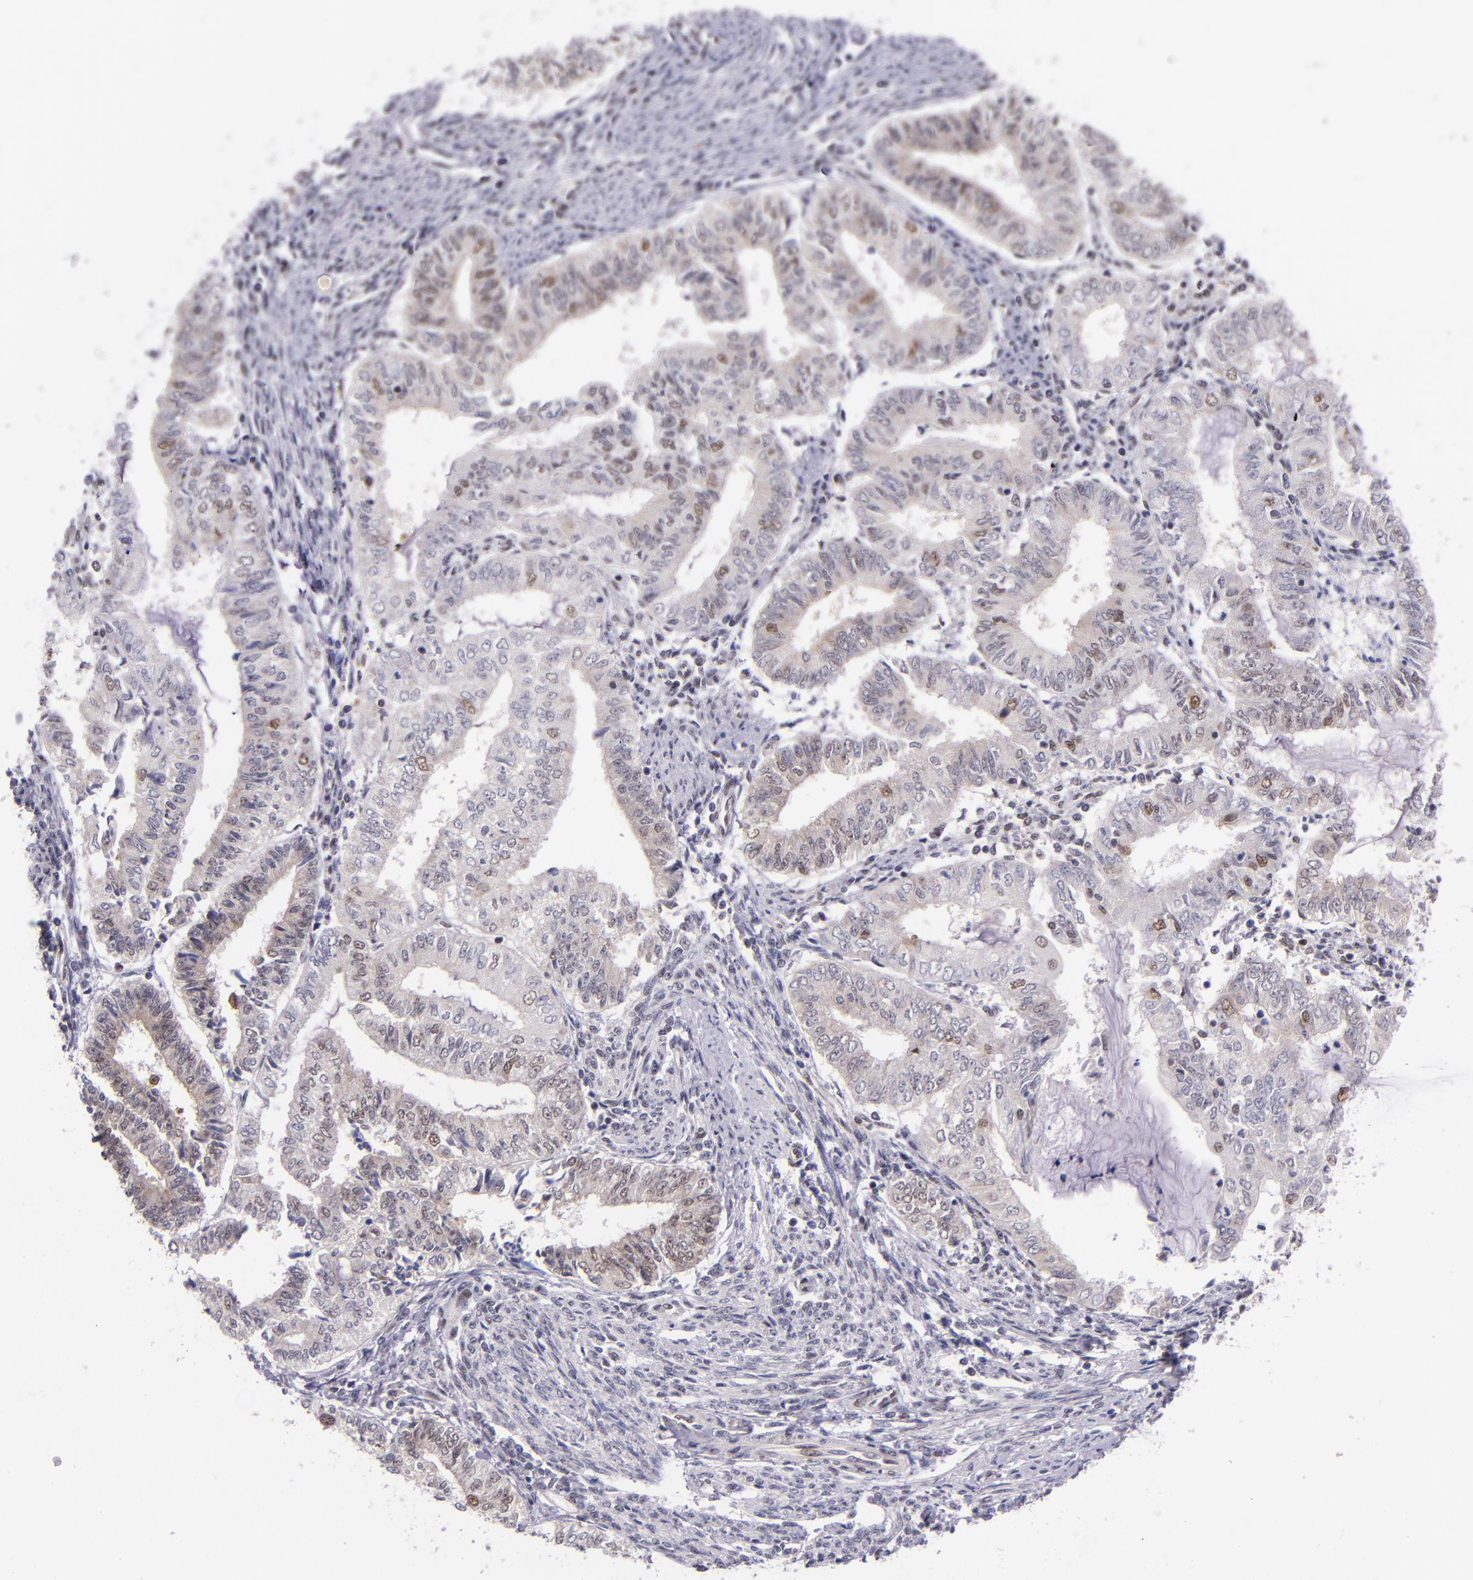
{"staining": {"intensity": "weak", "quantity": "25%-75%", "location": "nuclear"}, "tissue": "endometrial cancer", "cell_type": "Tumor cells", "image_type": "cancer", "snomed": [{"axis": "morphology", "description": "Adenocarcinoma, NOS"}, {"axis": "topography", "description": "Endometrium"}], "caption": "Protein staining of adenocarcinoma (endometrial) tissue shows weak nuclear positivity in approximately 25%-75% of tumor cells.", "gene": "GPKOW", "patient": {"sex": "female", "age": 66}}